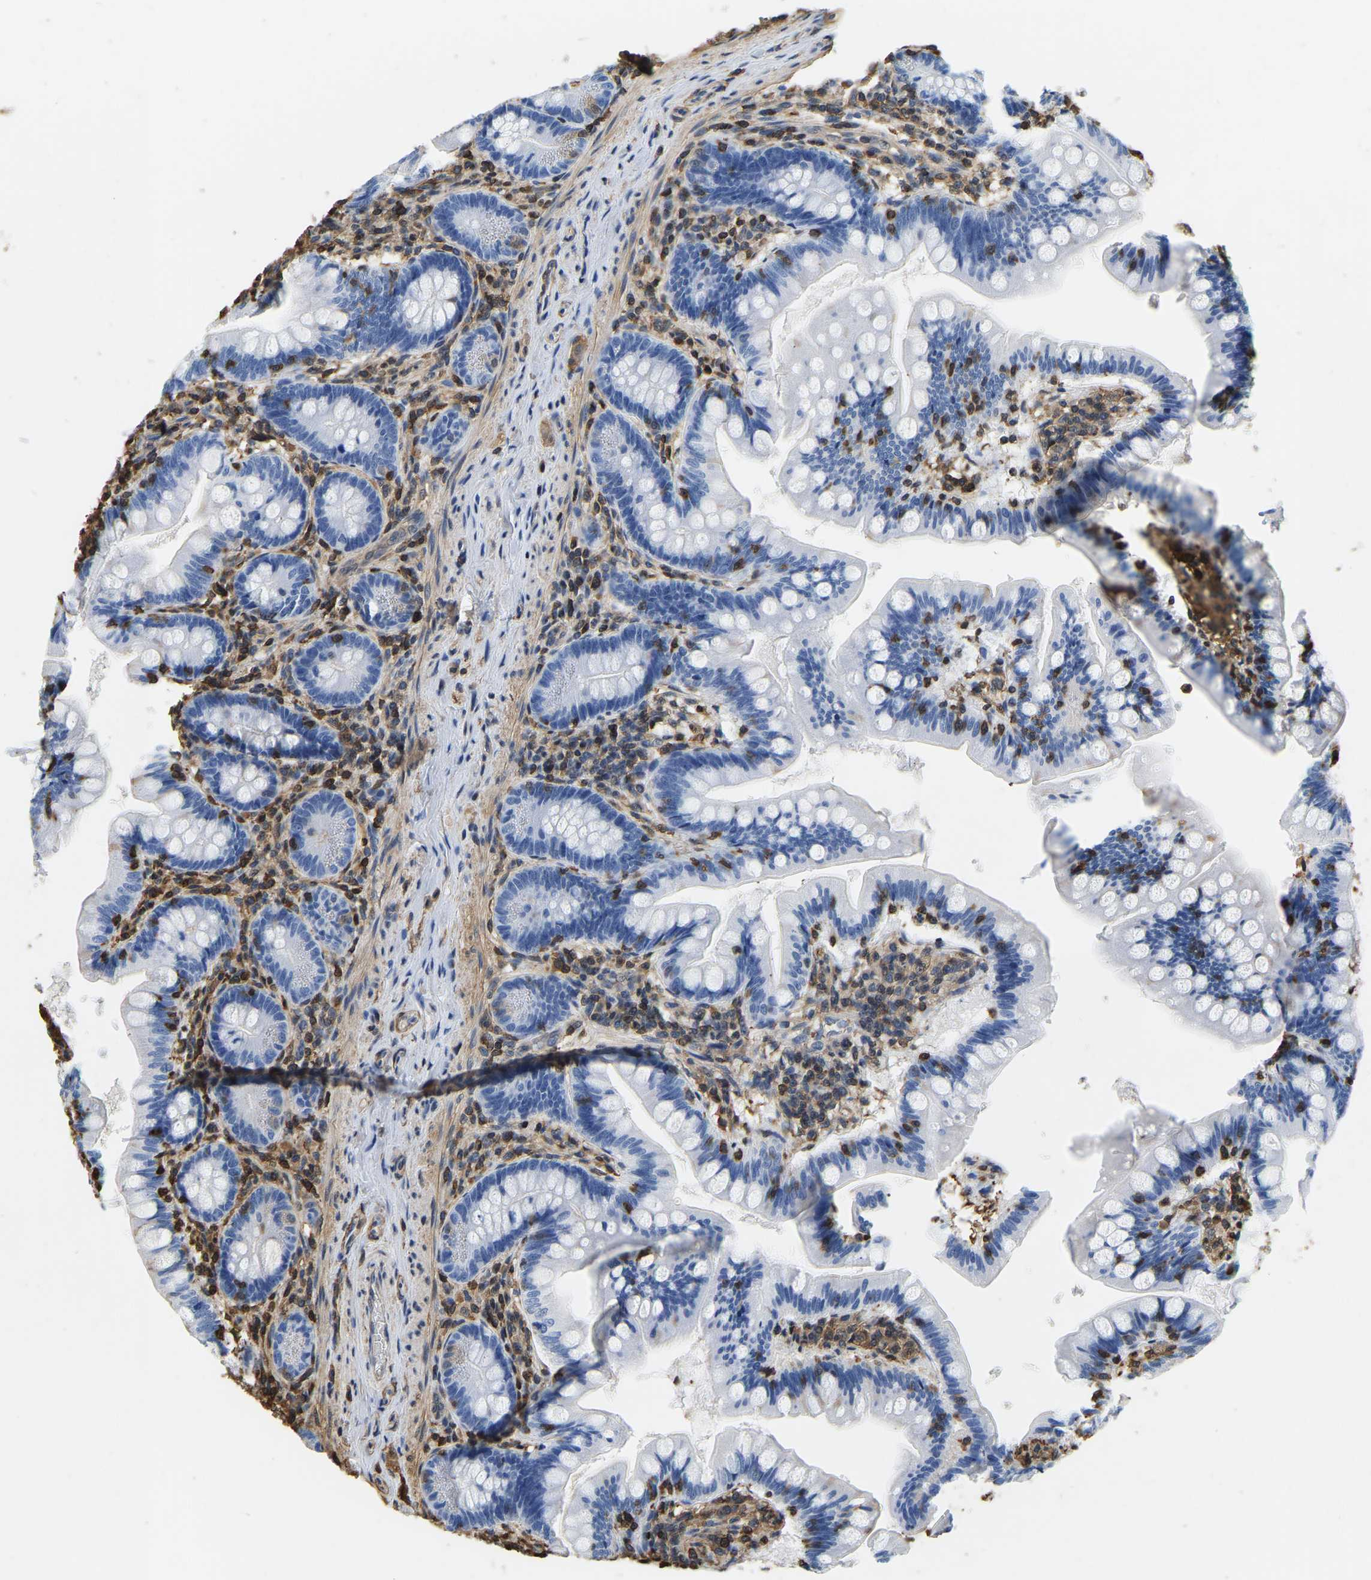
{"staining": {"intensity": "negative", "quantity": "none", "location": "none"}, "tissue": "small intestine", "cell_type": "Glandular cells", "image_type": "normal", "snomed": [{"axis": "morphology", "description": "Normal tissue, NOS"}, {"axis": "topography", "description": "Small intestine"}], "caption": "IHC micrograph of unremarkable small intestine: human small intestine stained with DAB (3,3'-diaminobenzidine) exhibits no significant protein positivity in glandular cells.", "gene": "LDHB", "patient": {"sex": "male", "age": 7}}